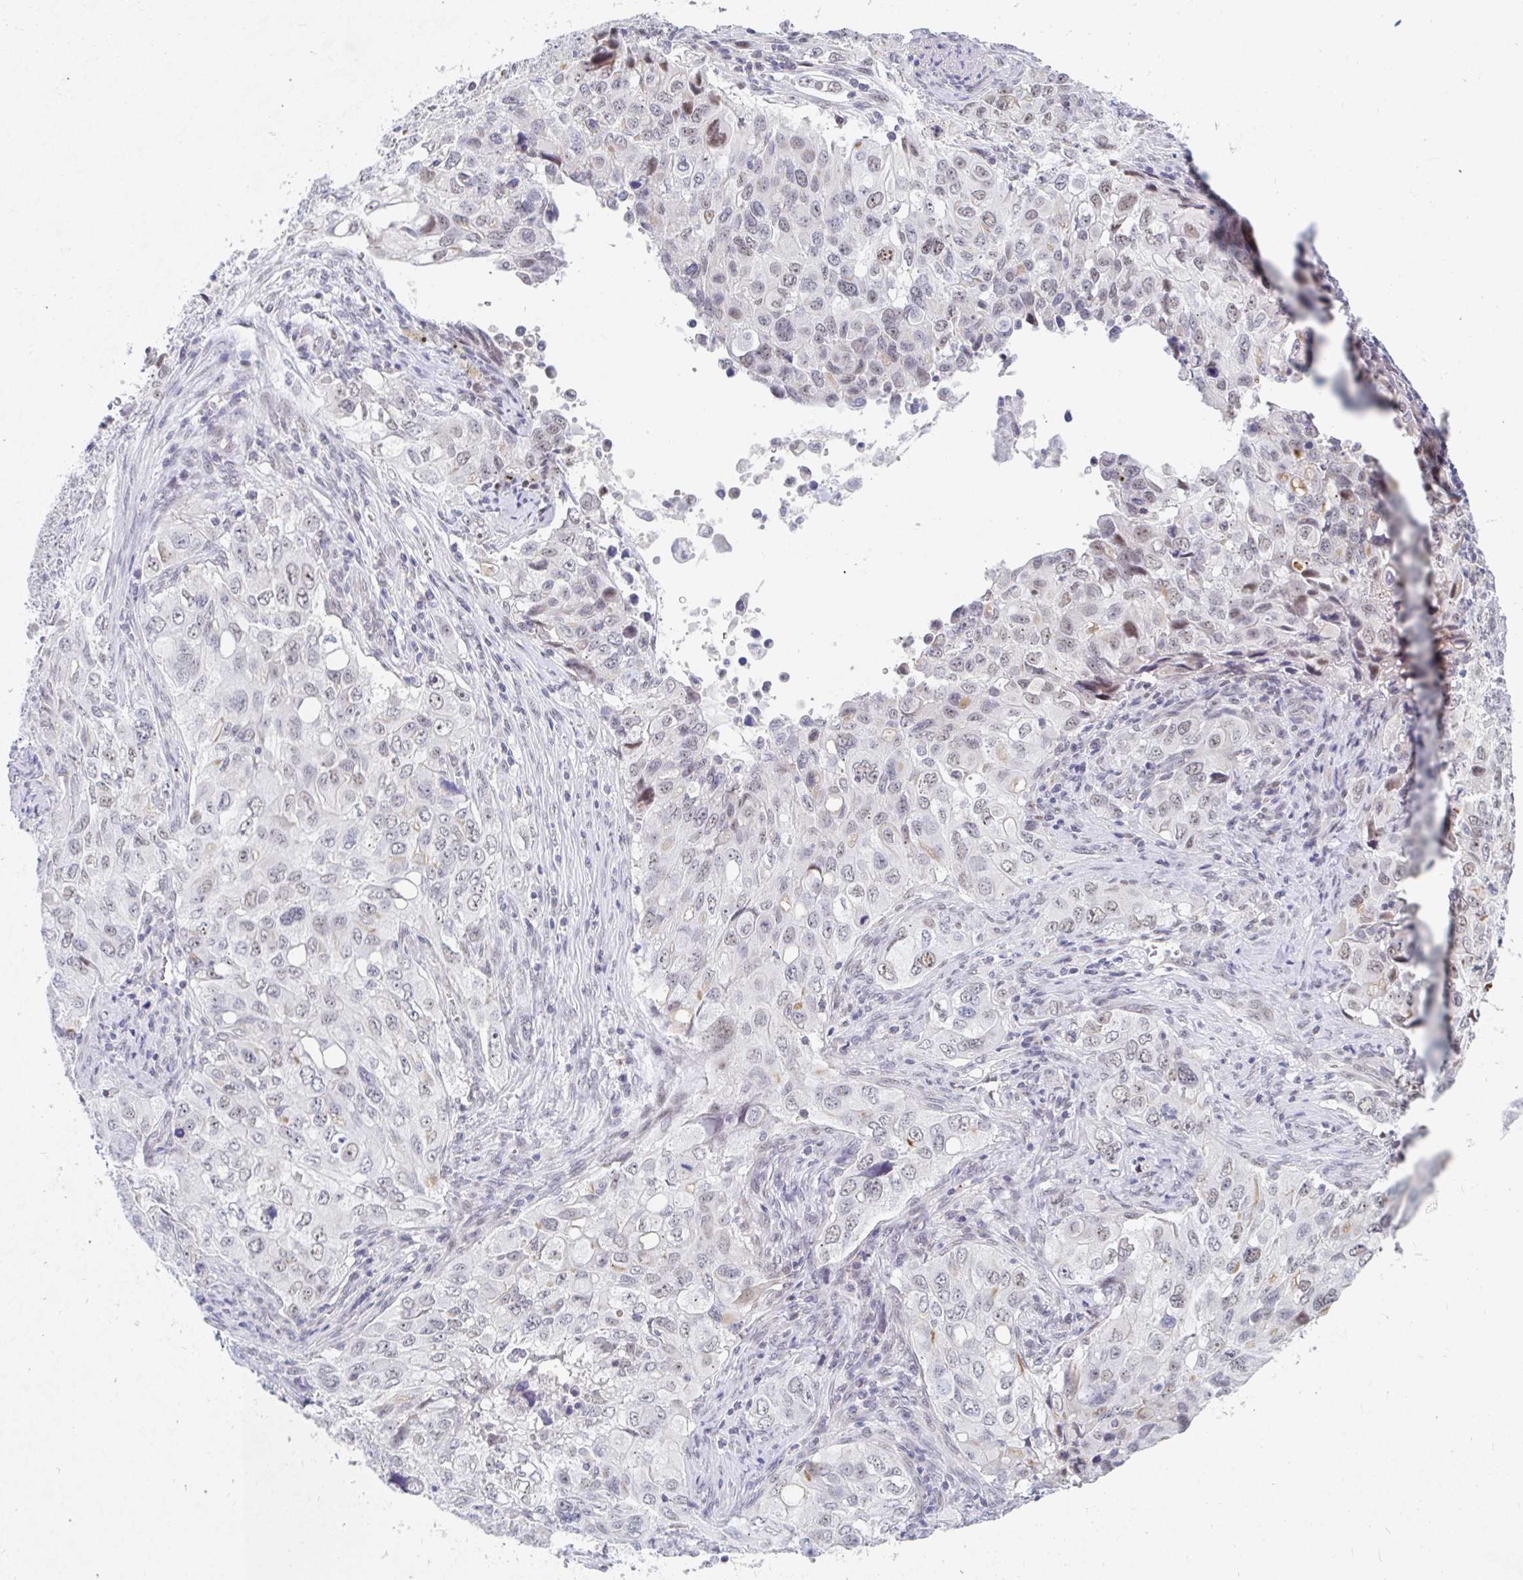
{"staining": {"intensity": "weak", "quantity": "<25%", "location": "nuclear"}, "tissue": "lung cancer", "cell_type": "Tumor cells", "image_type": "cancer", "snomed": [{"axis": "morphology", "description": "Adenocarcinoma, NOS"}, {"axis": "morphology", "description": "Adenocarcinoma, metastatic, NOS"}, {"axis": "topography", "description": "Lymph node"}, {"axis": "topography", "description": "Lung"}], "caption": "Tumor cells are negative for protein expression in human lung metastatic adenocarcinoma. (Stains: DAB (3,3'-diaminobenzidine) immunohistochemistry with hematoxylin counter stain, Microscopy: brightfield microscopy at high magnification).", "gene": "COL28A1", "patient": {"sex": "female", "age": 42}}